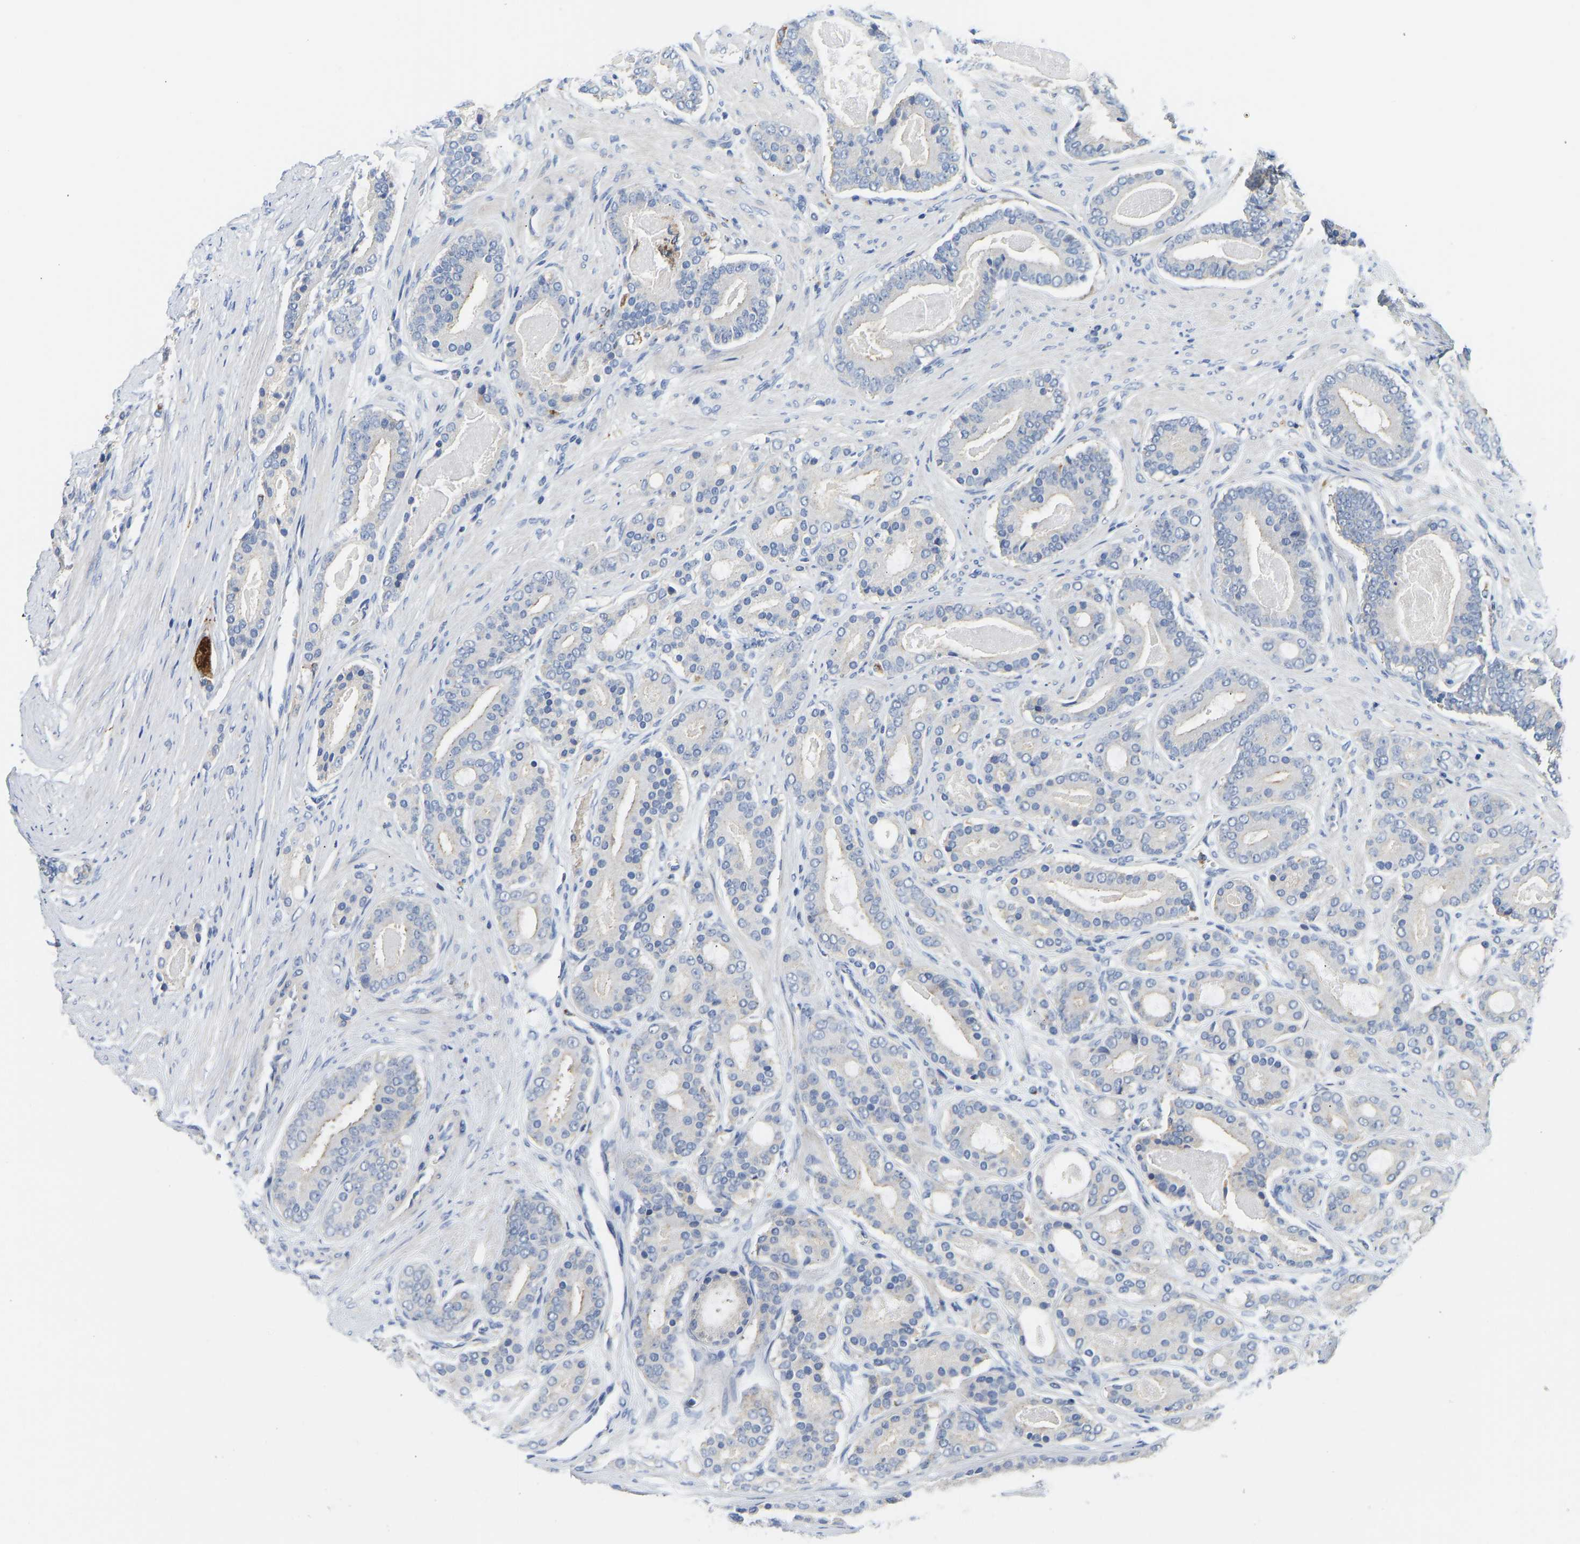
{"staining": {"intensity": "negative", "quantity": "none", "location": "none"}, "tissue": "prostate cancer", "cell_type": "Tumor cells", "image_type": "cancer", "snomed": [{"axis": "morphology", "description": "Adenocarcinoma, High grade"}, {"axis": "topography", "description": "Prostate"}], "caption": "This micrograph is of adenocarcinoma (high-grade) (prostate) stained with immunohistochemistry to label a protein in brown with the nuclei are counter-stained blue. There is no positivity in tumor cells. The staining was performed using DAB to visualize the protein expression in brown, while the nuclei were stained in blue with hematoxylin (Magnification: 20x).", "gene": "ATP6V1E1", "patient": {"sex": "male", "age": 60}}